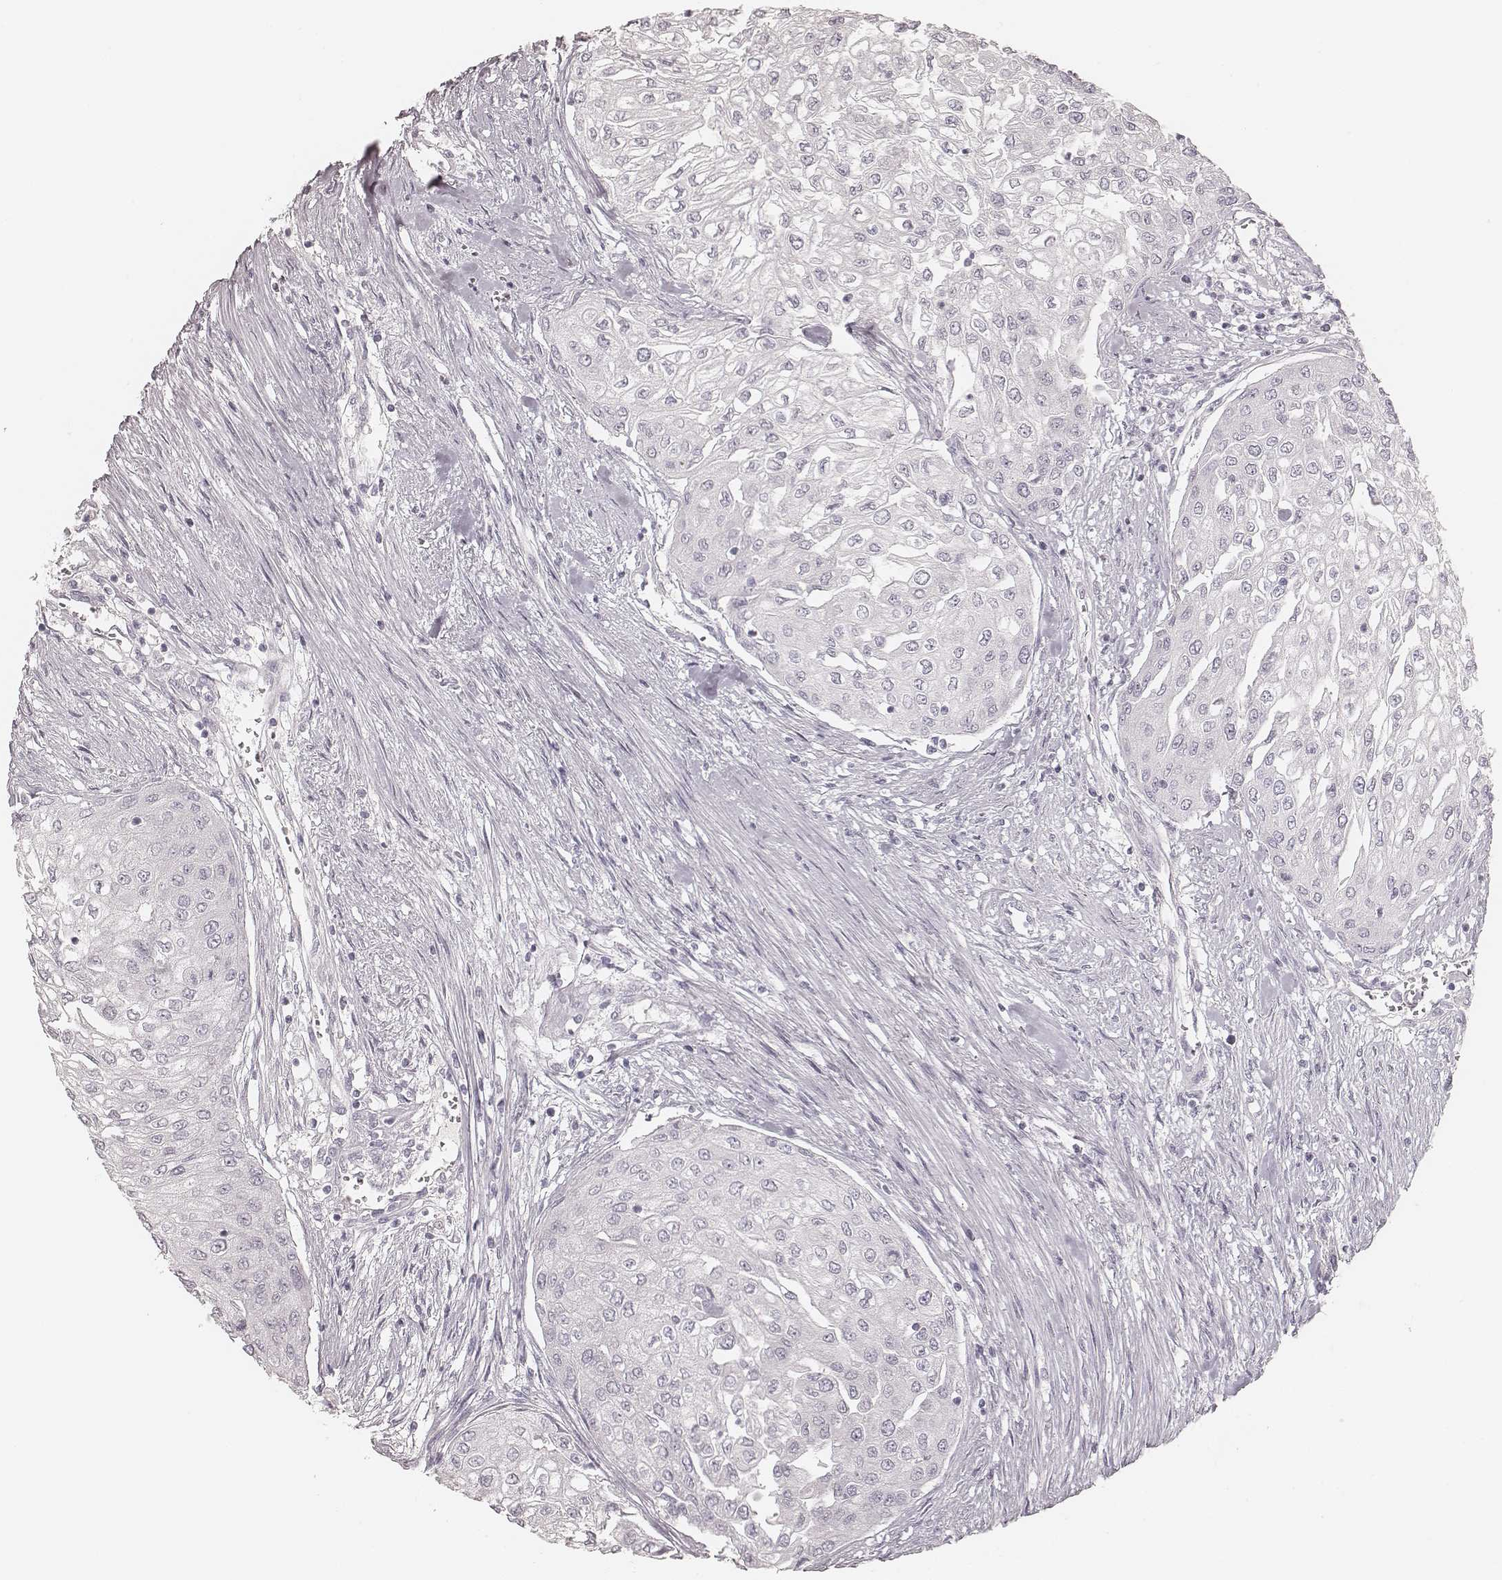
{"staining": {"intensity": "negative", "quantity": "none", "location": "none"}, "tissue": "urothelial cancer", "cell_type": "Tumor cells", "image_type": "cancer", "snomed": [{"axis": "morphology", "description": "Urothelial carcinoma, High grade"}, {"axis": "topography", "description": "Urinary bladder"}], "caption": "The immunohistochemistry image has no significant staining in tumor cells of high-grade urothelial carcinoma tissue.", "gene": "KRT31", "patient": {"sex": "male", "age": 62}}